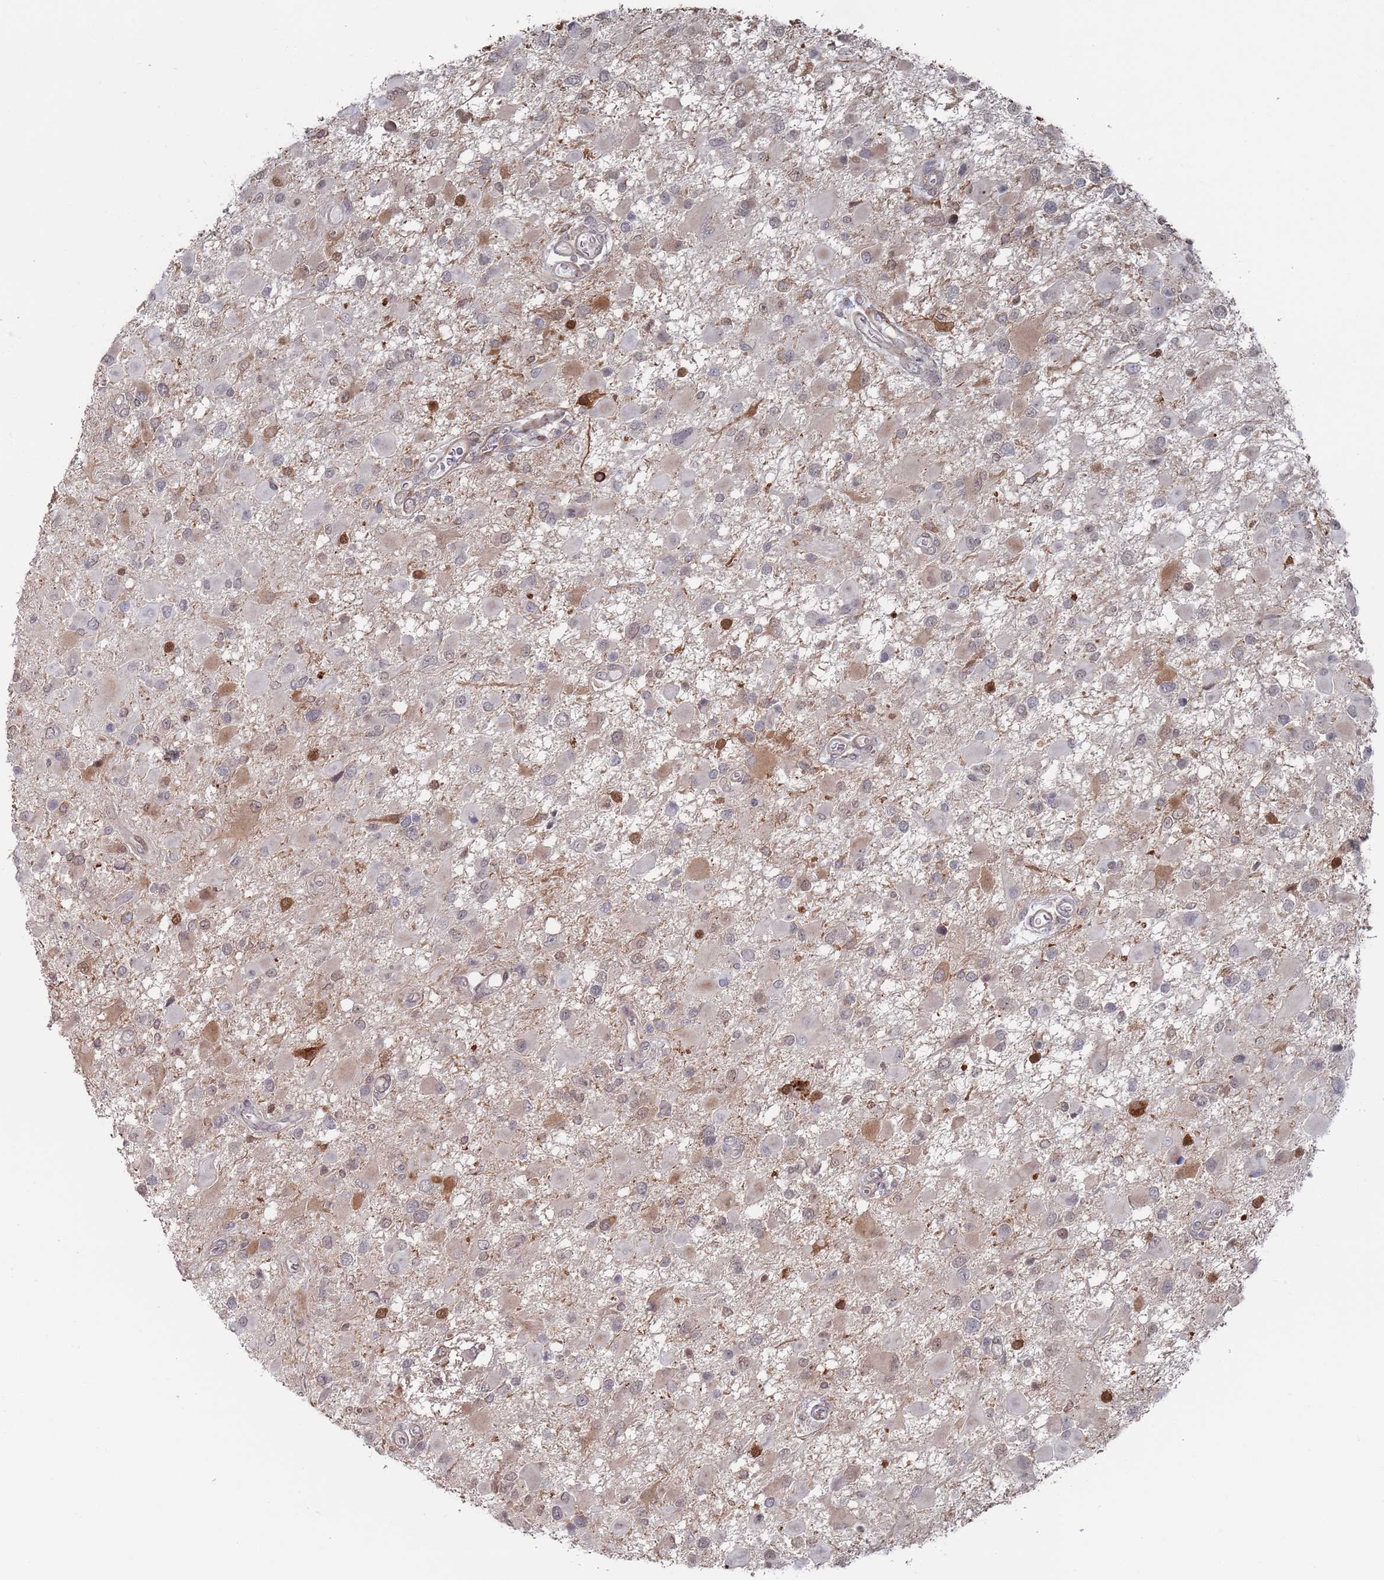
{"staining": {"intensity": "moderate", "quantity": "<25%", "location": "cytoplasmic/membranous"}, "tissue": "glioma", "cell_type": "Tumor cells", "image_type": "cancer", "snomed": [{"axis": "morphology", "description": "Glioma, malignant, High grade"}, {"axis": "topography", "description": "Brain"}], "caption": "This photomicrograph reveals IHC staining of glioma, with low moderate cytoplasmic/membranous positivity in approximately <25% of tumor cells.", "gene": "DGKD", "patient": {"sex": "male", "age": 53}}